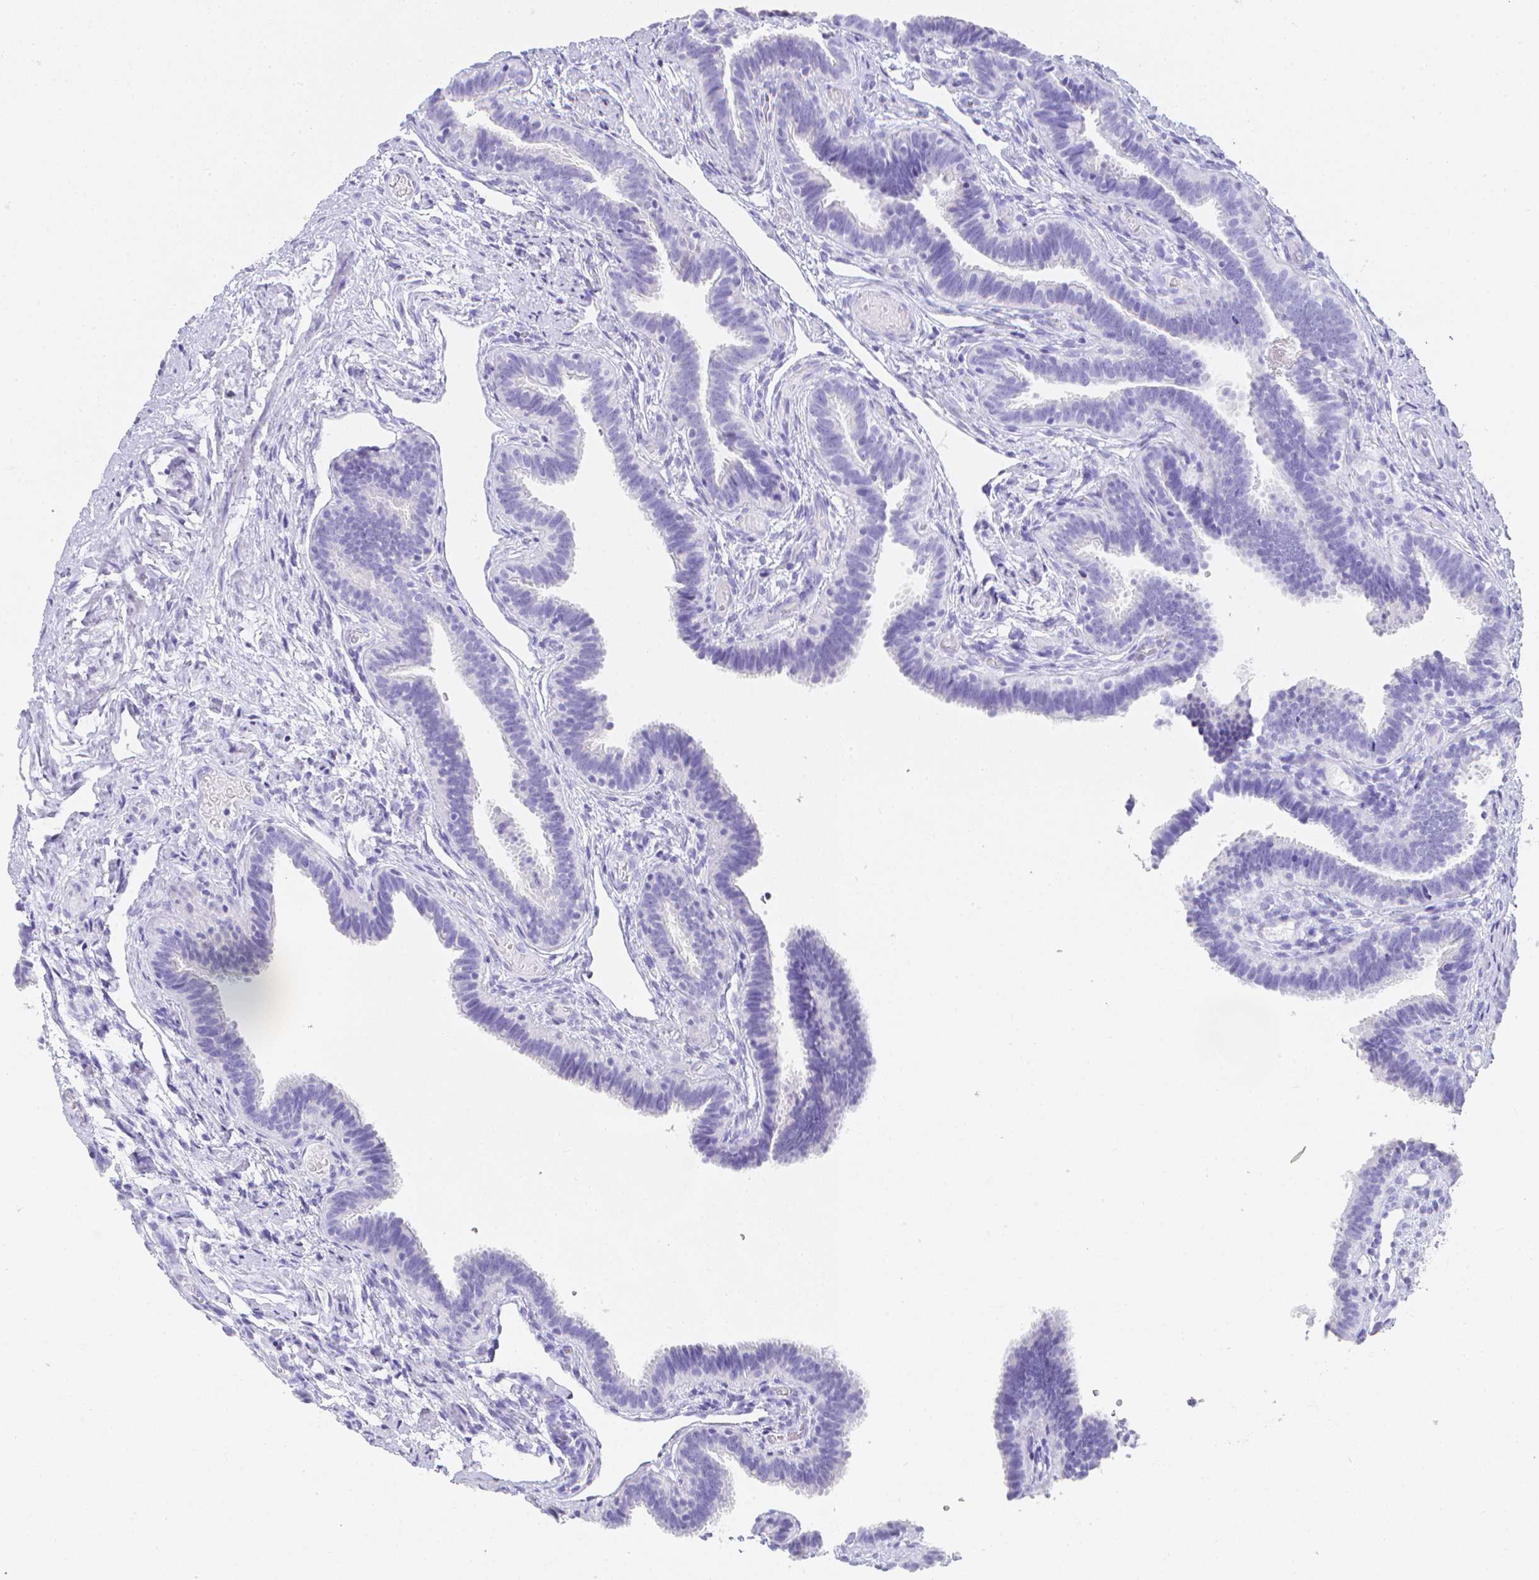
{"staining": {"intensity": "negative", "quantity": "none", "location": "none"}, "tissue": "fallopian tube", "cell_type": "Glandular cells", "image_type": "normal", "snomed": [{"axis": "morphology", "description": "Normal tissue, NOS"}, {"axis": "topography", "description": "Fallopian tube"}], "caption": "Immunohistochemistry histopathology image of normal fallopian tube stained for a protein (brown), which exhibits no expression in glandular cells.", "gene": "LGALS4", "patient": {"sex": "female", "age": 37}}